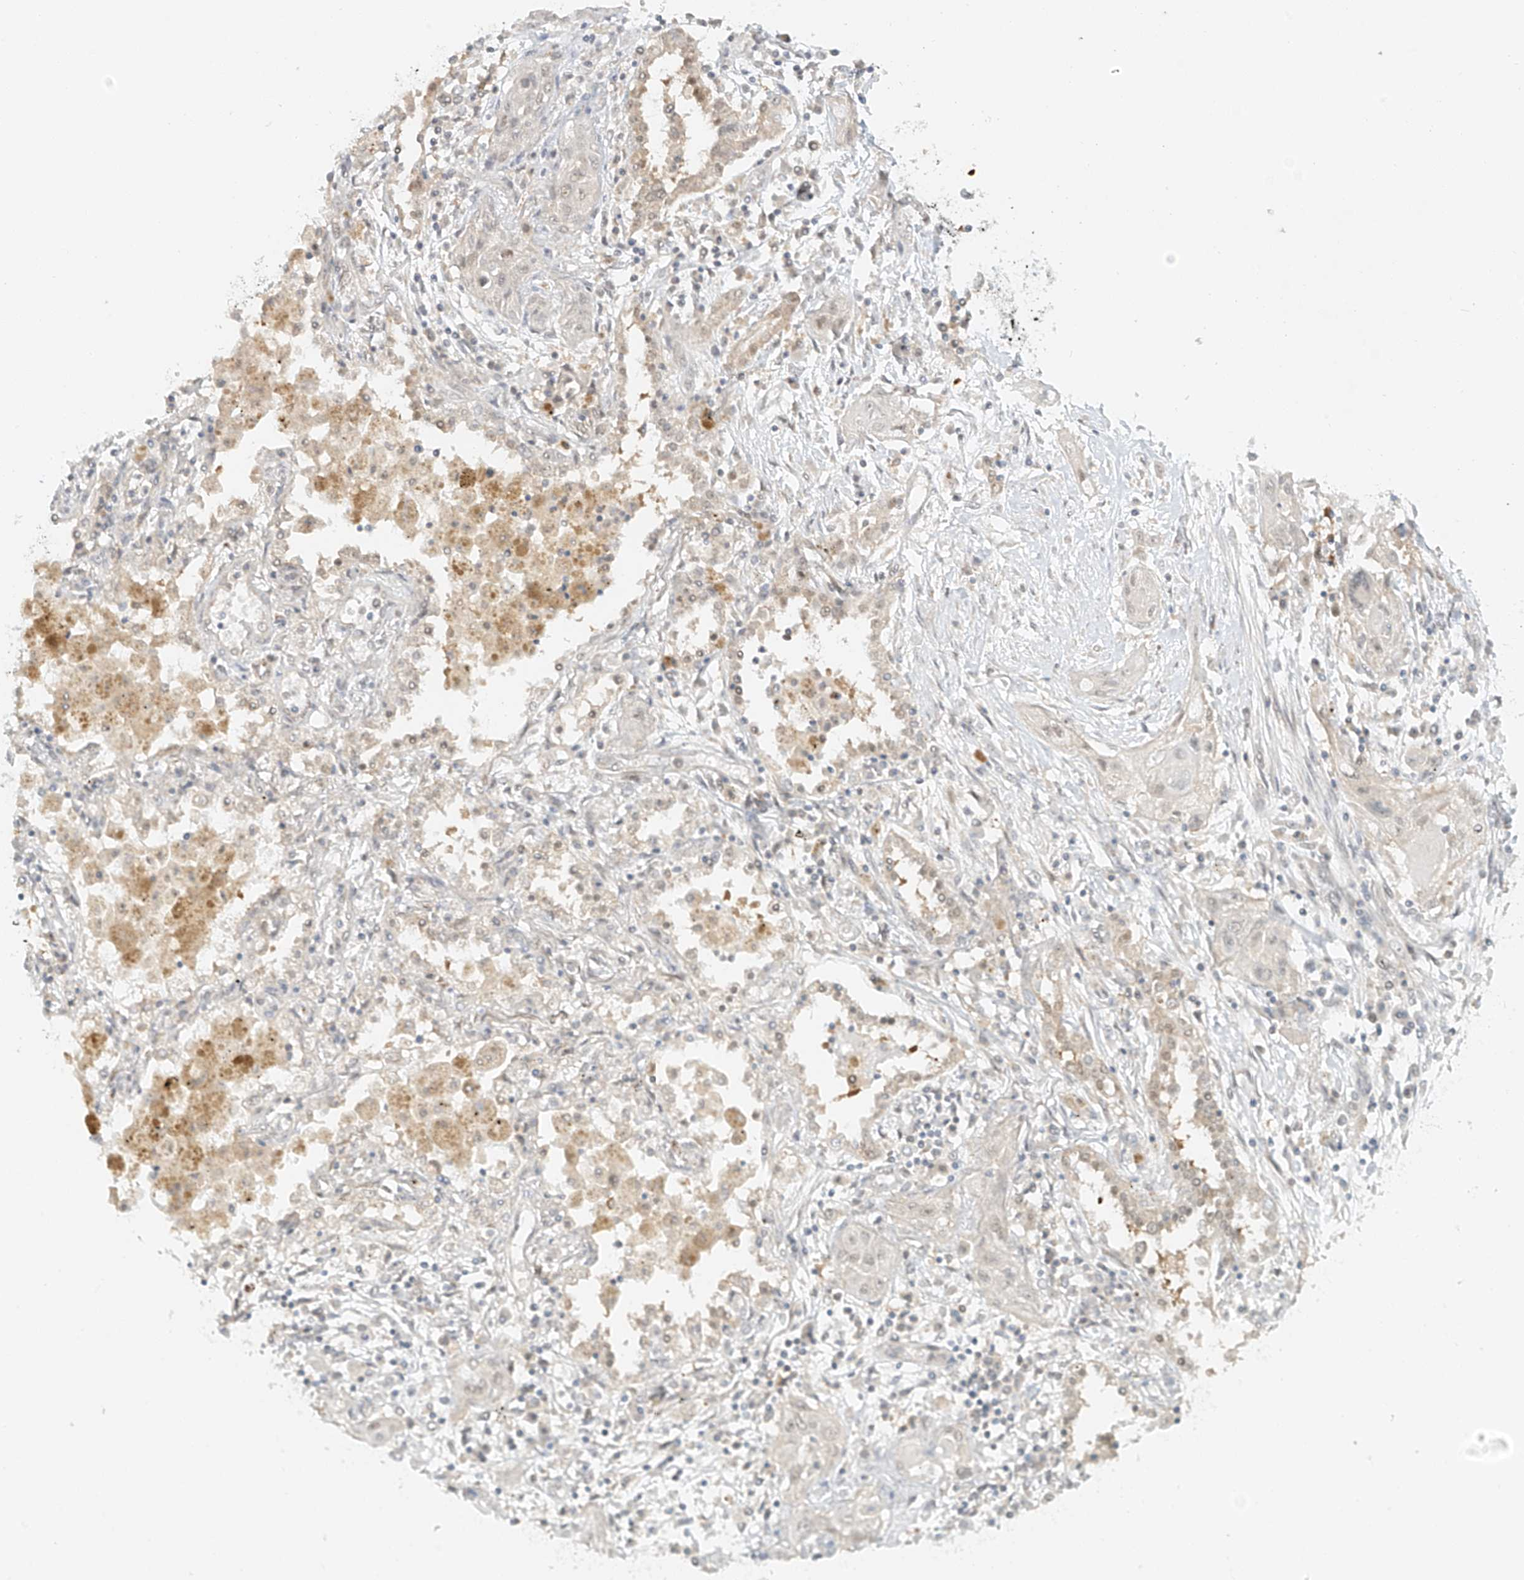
{"staining": {"intensity": "weak", "quantity": "<25%", "location": "nuclear"}, "tissue": "lung cancer", "cell_type": "Tumor cells", "image_type": "cancer", "snomed": [{"axis": "morphology", "description": "Squamous cell carcinoma, NOS"}, {"axis": "topography", "description": "Lung"}], "caption": "Tumor cells show no significant protein expression in lung cancer.", "gene": "MIPEP", "patient": {"sex": "female", "age": 47}}